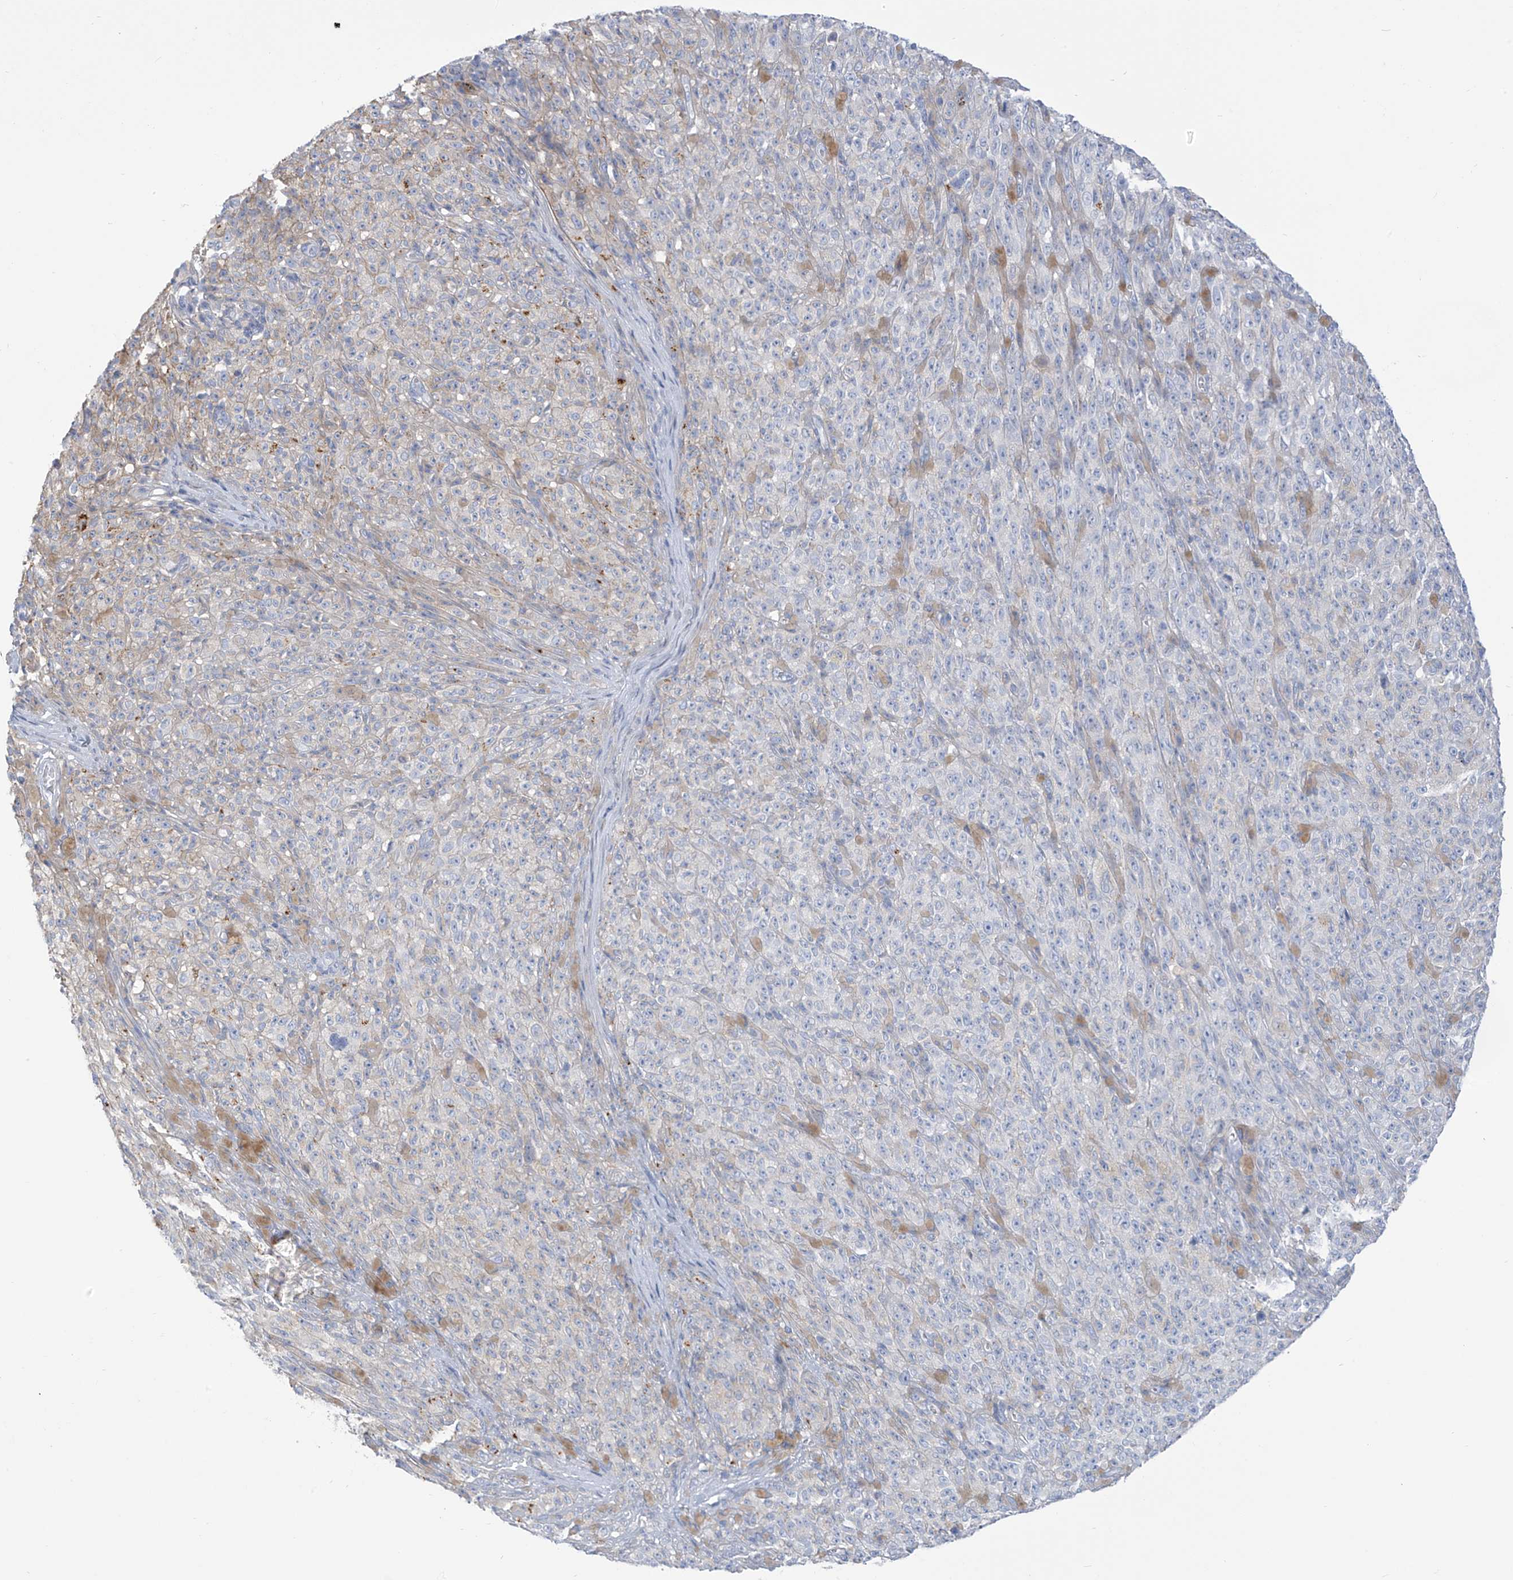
{"staining": {"intensity": "negative", "quantity": "none", "location": "none"}, "tissue": "melanoma", "cell_type": "Tumor cells", "image_type": "cancer", "snomed": [{"axis": "morphology", "description": "Malignant melanoma, NOS"}, {"axis": "topography", "description": "Skin"}], "caption": "Protein analysis of melanoma demonstrates no significant expression in tumor cells. (Brightfield microscopy of DAB immunohistochemistry at high magnification).", "gene": "FABP2", "patient": {"sex": "female", "age": 82}}